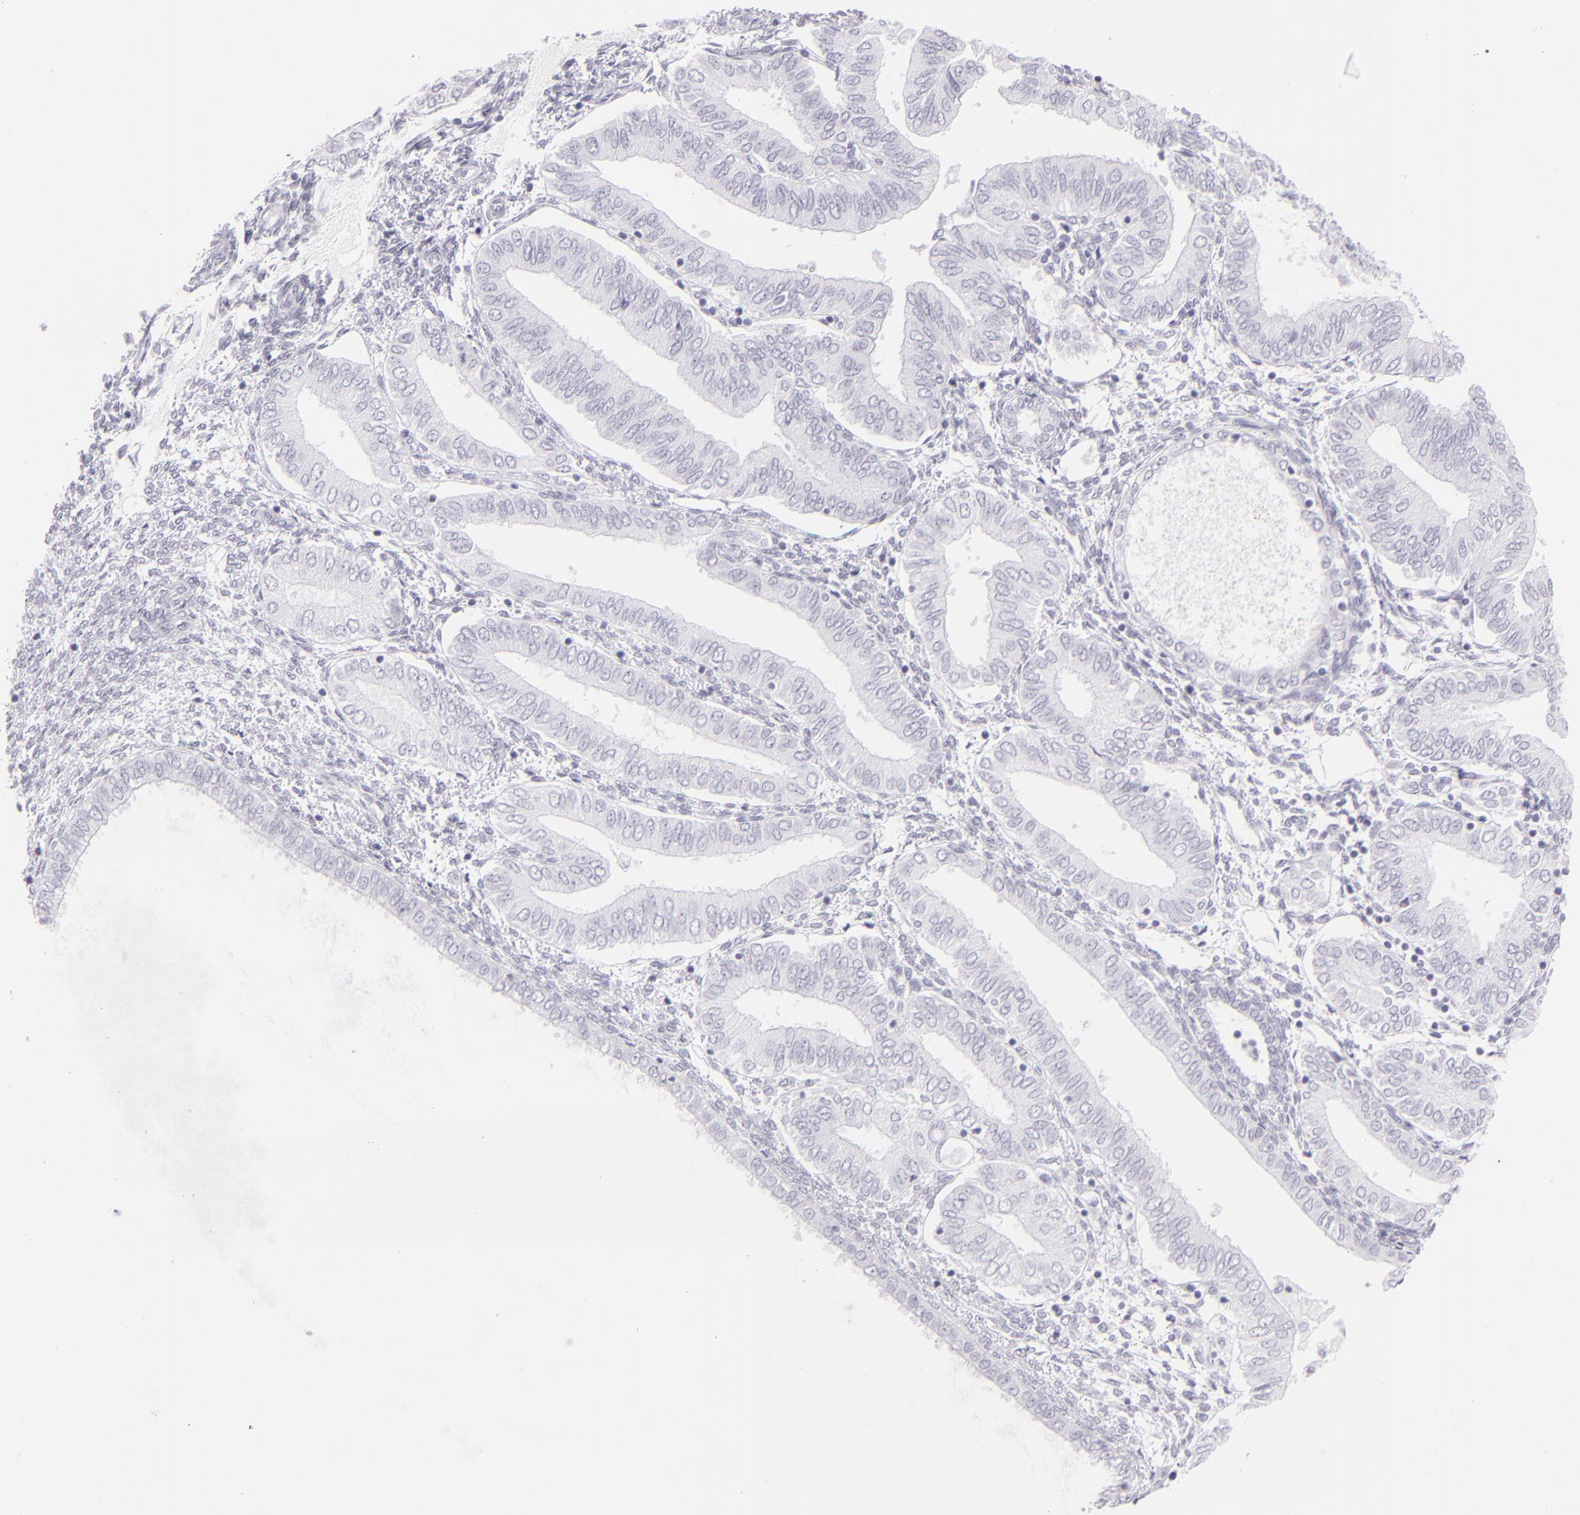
{"staining": {"intensity": "negative", "quantity": "none", "location": "none"}, "tissue": "endometrial cancer", "cell_type": "Tumor cells", "image_type": "cancer", "snomed": [{"axis": "morphology", "description": "Adenocarcinoma, NOS"}, {"axis": "topography", "description": "Endometrium"}], "caption": "Protein analysis of adenocarcinoma (endometrial) shows no significant expression in tumor cells. Brightfield microscopy of immunohistochemistry (IHC) stained with DAB (3,3'-diaminobenzidine) (brown) and hematoxylin (blue), captured at high magnification.", "gene": "FLG", "patient": {"sex": "female", "age": 51}}